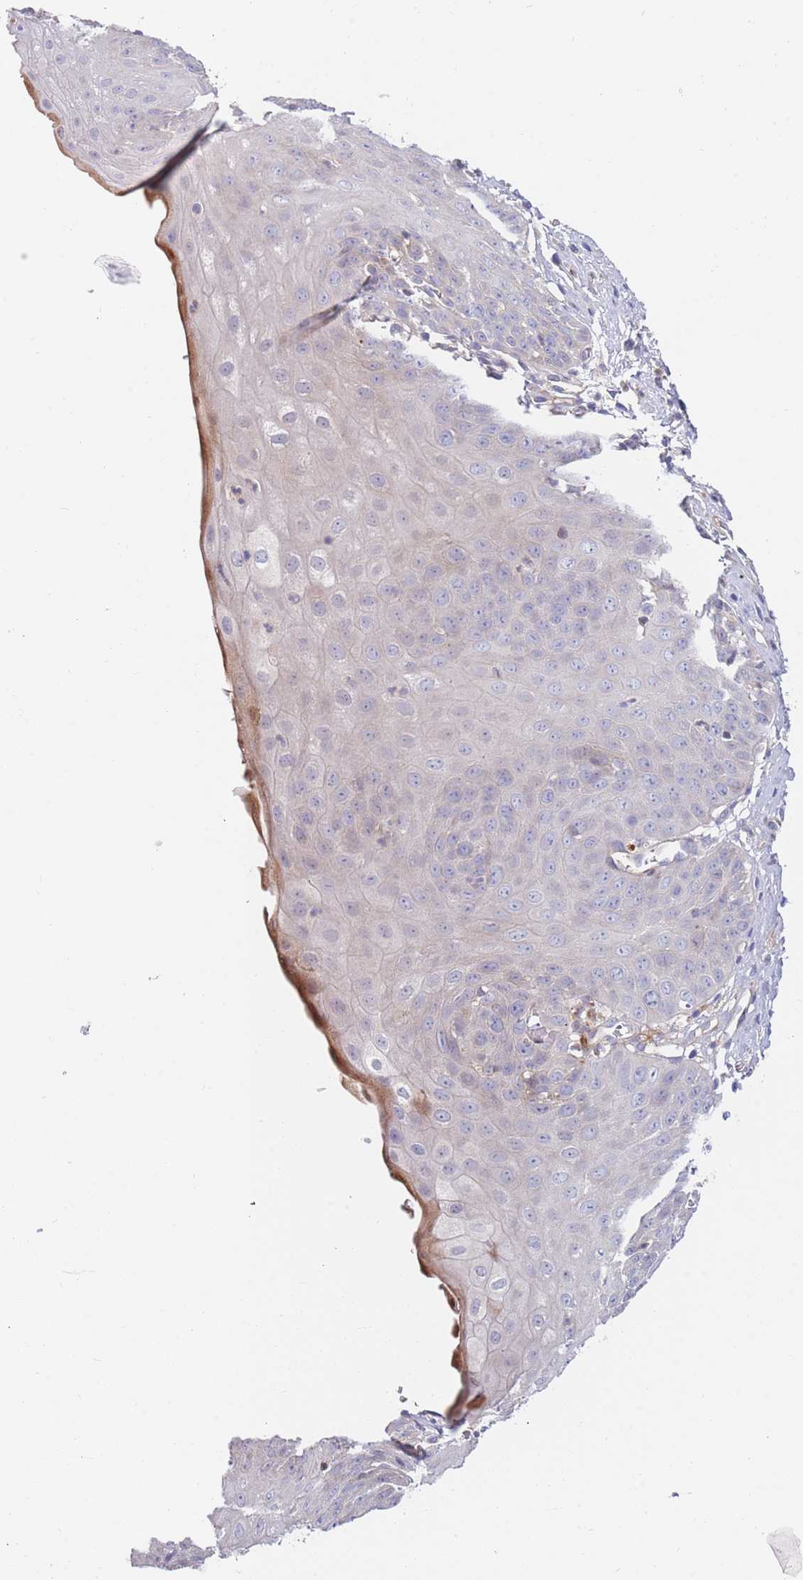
{"staining": {"intensity": "negative", "quantity": "none", "location": "none"}, "tissue": "esophagus", "cell_type": "Squamous epithelial cells", "image_type": "normal", "snomed": [{"axis": "morphology", "description": "Normal tissue, NOS"}, {"axis": "topography", "description": "Esophagus"}], "caption": "This histopathology image is of benign esophagus stained with immunohistochemistry to label a protein in brown with the nuclei are counter-stained blue. There is no expression in squamous epithelial cells.", "gene": "BORCS5", "patient": {"sex": "male", "age": 71}}